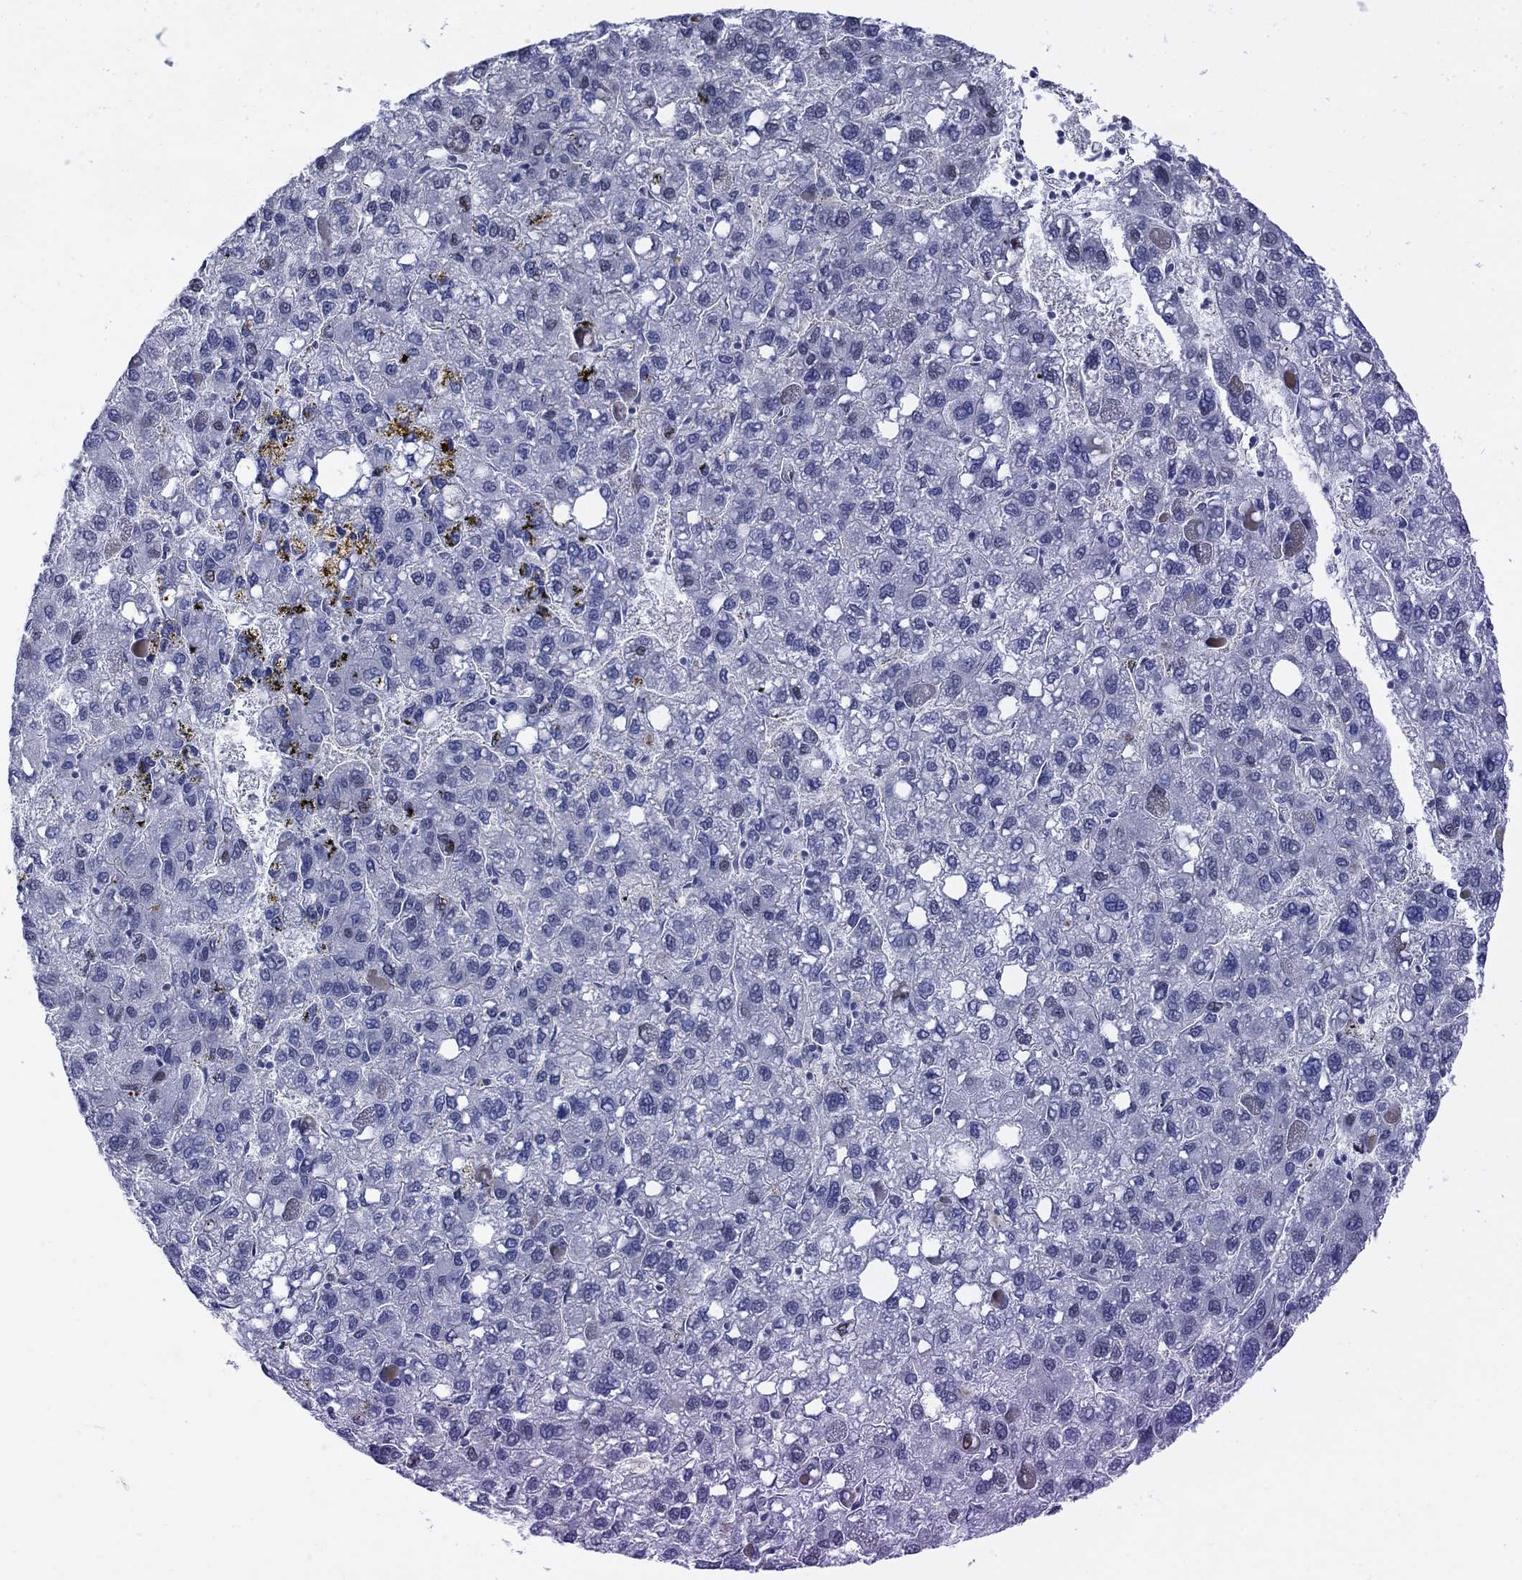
{"staining": {"intensity": "negative", "quantity": "none", "location": "none"}, "tissue": "liver cancer", "cell_type": "Tumor cells", "image_type": "cancer", "snomed": [{"axis": "morphology", "description": "Carcinoma, Hepatocellular, NOS"}, {"axis": "topography", "description": "Liver"}], "caption": "Human liver hepatocellular carcinoma stained for a protein using immunohistochemistry (IHC) exhibits no expression in tumor cells.", "gene": "MYO3A", "patient": {"sex": "female", "age": 82}}